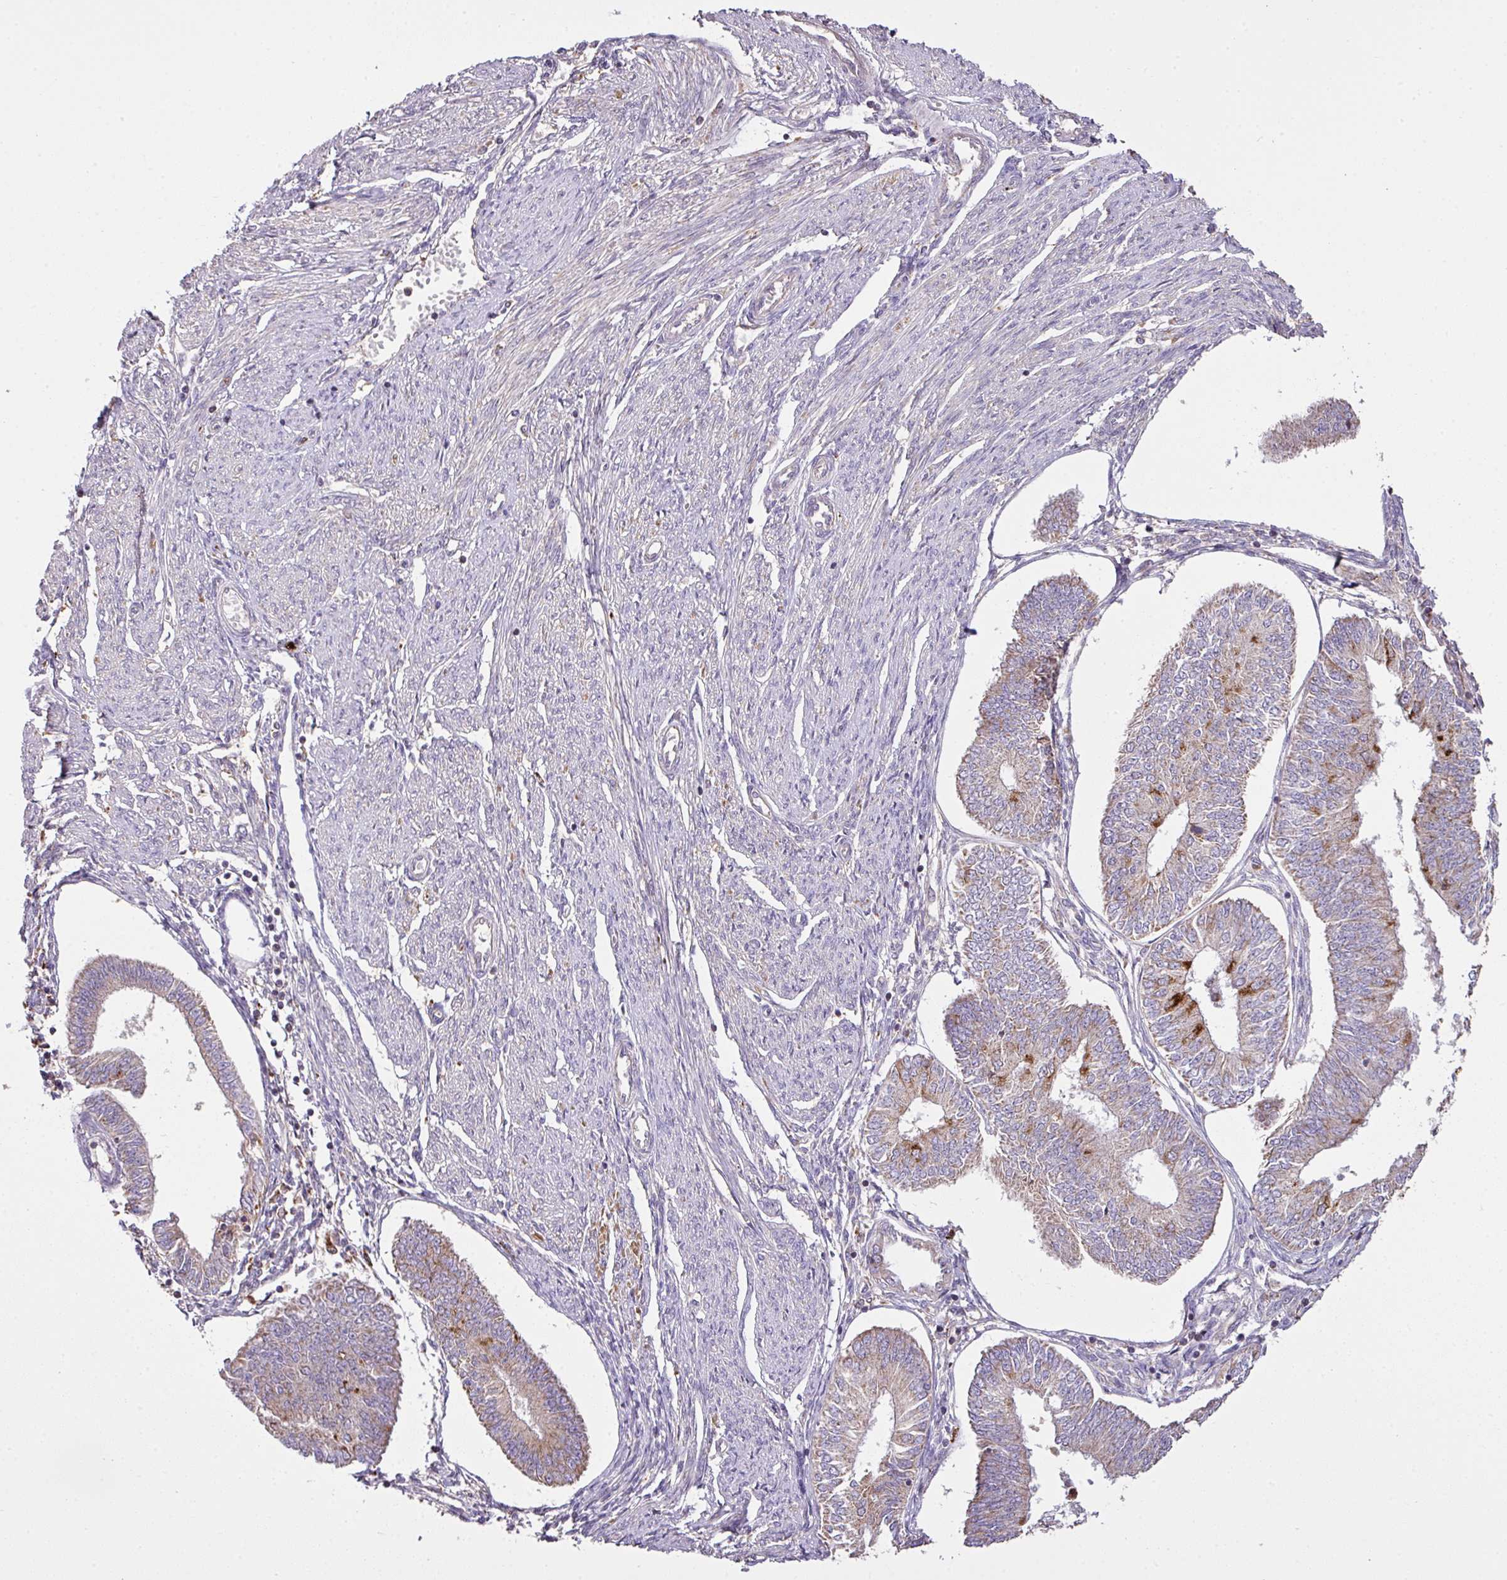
{"staining": {"intensity": "moderate", "quantity": "<25%", "location": "cytoplasmic/membranous"}, "tissue": "endometrial cancer", "cell_type": "Tumor cells", "image_type": "cancer", "snomed": [{"axis": "morphology", "description": "Adenocarcinoma, NOS"}, {"axis": "topography", "description": "Endometrium"}], "caption": "A histopathology image showing moderate cytoplasmic/membranous staining in about <25% of tumor cells in endometrial cancer (adenocarcinoma), as visualized by brown immunohistochemical staining.", "gene": "SMCO4", "patient": {"sex": "female", "age": 58}}